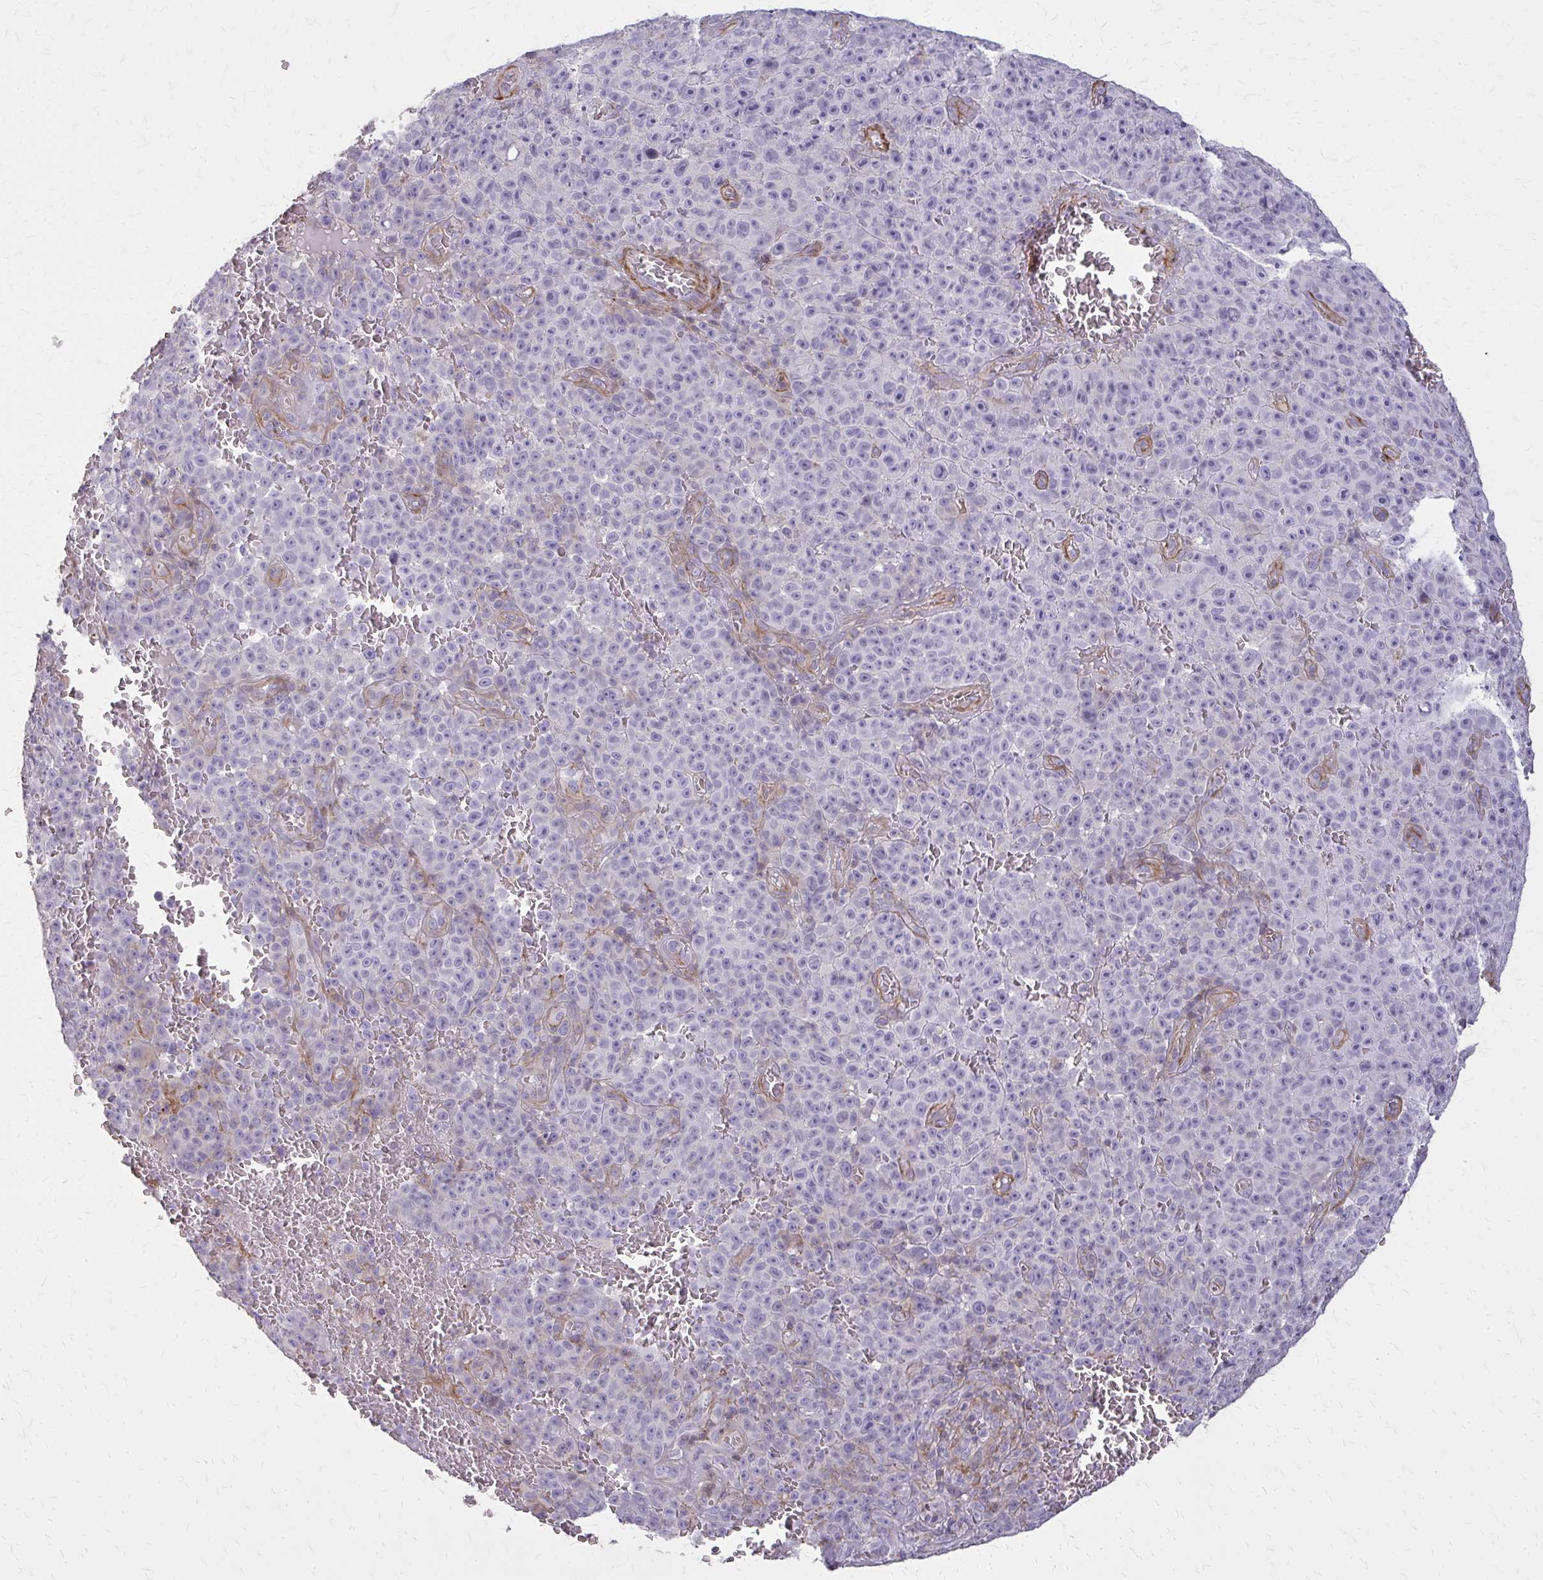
{"staining": {"intensity": "negative", "quantity": "none", "location": "none"}, "tissue": "melanoma", "cell_type": "Tumor cells", "image_type": "cancer", "snomed": [{"axis": "morphology", "description": "Malignant melanoma, NOS"}, {"axis": "topography", "description": "Skin"}], "caption": "Malignant melanoma was stained to show a protein in brown. There is no significant positivity in tumor cells. The staining was performed using DAB to visualize the protein expression in brown, while the nuclei were stained in blue with hematoxylin (Magnification: 20x).", "gene": "TENM4", "patient": {"sex": "female", "age": 82}}